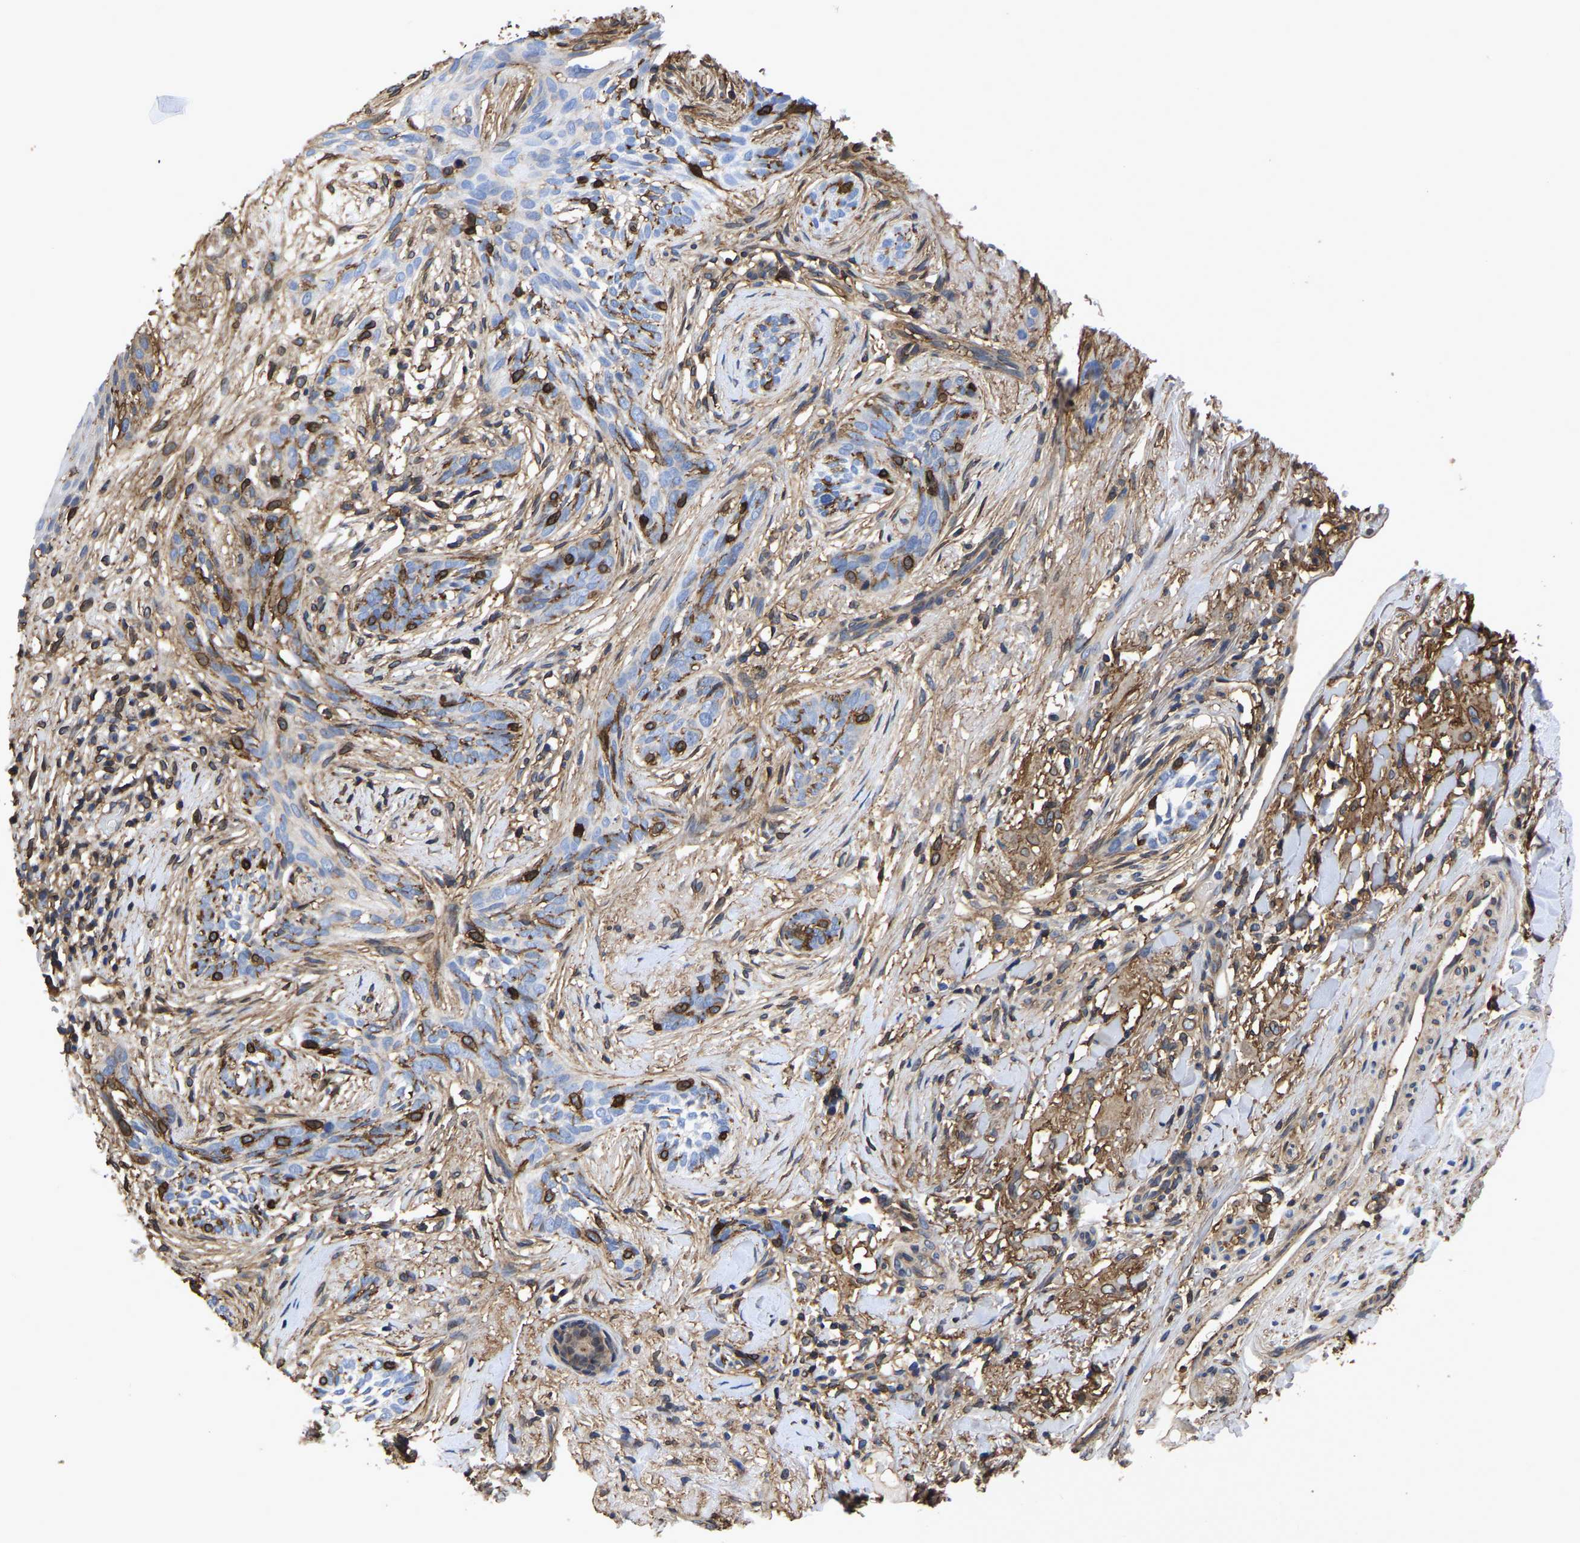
{"staining": {"intensity": "negative", "quantity": "none", "location": "none"}, "tissue": "skin cancer", "cell_type": "Tumor cells", "image_type": "cancer", "snomed": [{"axis": "morphology", "description": "Basal cell carcinoma"}, {"axis": "topography", "description": "Skin"}], "caption": "DAB (3,3'-diaminobenzidine) immunohistochemical staining of skin cancer (basal cell carcinoma) exhibits no significant positivity in tumor cells.", "gene": "LIF", "patient": {"sex": "female", "age": 88}}